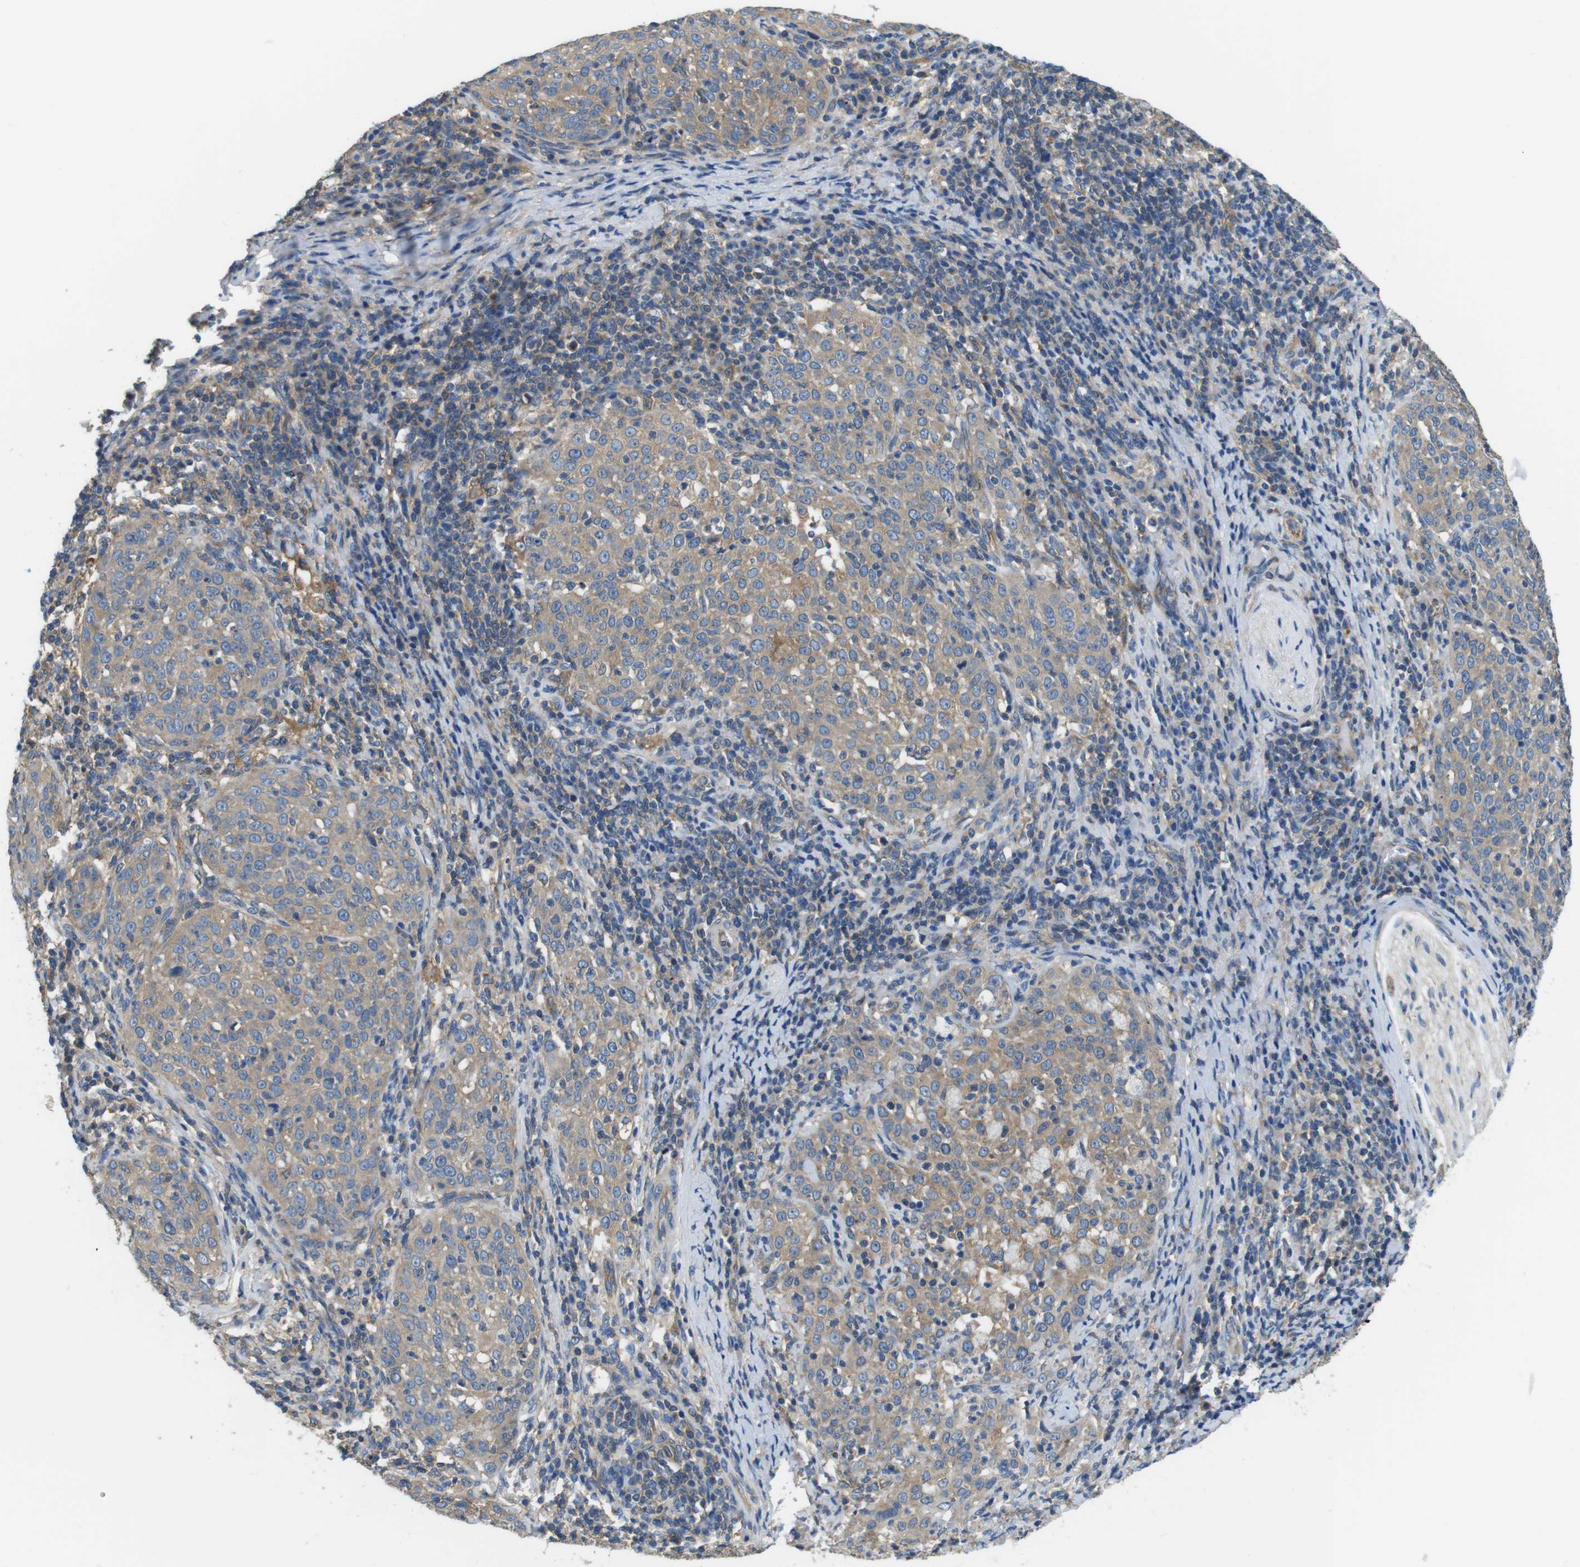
{"staining": {"intensity": "weak", "quantity": ">75%", "location": "cytoplasmic/membranous"}, "tissue": "cervical cancer", "cell_type": "Tumor cells", "image_type": "cancer", "snomed": [{"axis": "morphology", "description": "Squamous cell carcinoma, NOS"}, {"axis": "topography", "description": "Cervix"}], "caption": "Cervical cancer stained with a brown dye exhibits weak cytoplasmic/membranous positive positivity in approximately >75% of tumor cells.", "gene": "DENND4C", "patient": {"sex": "female", "age": 51}}